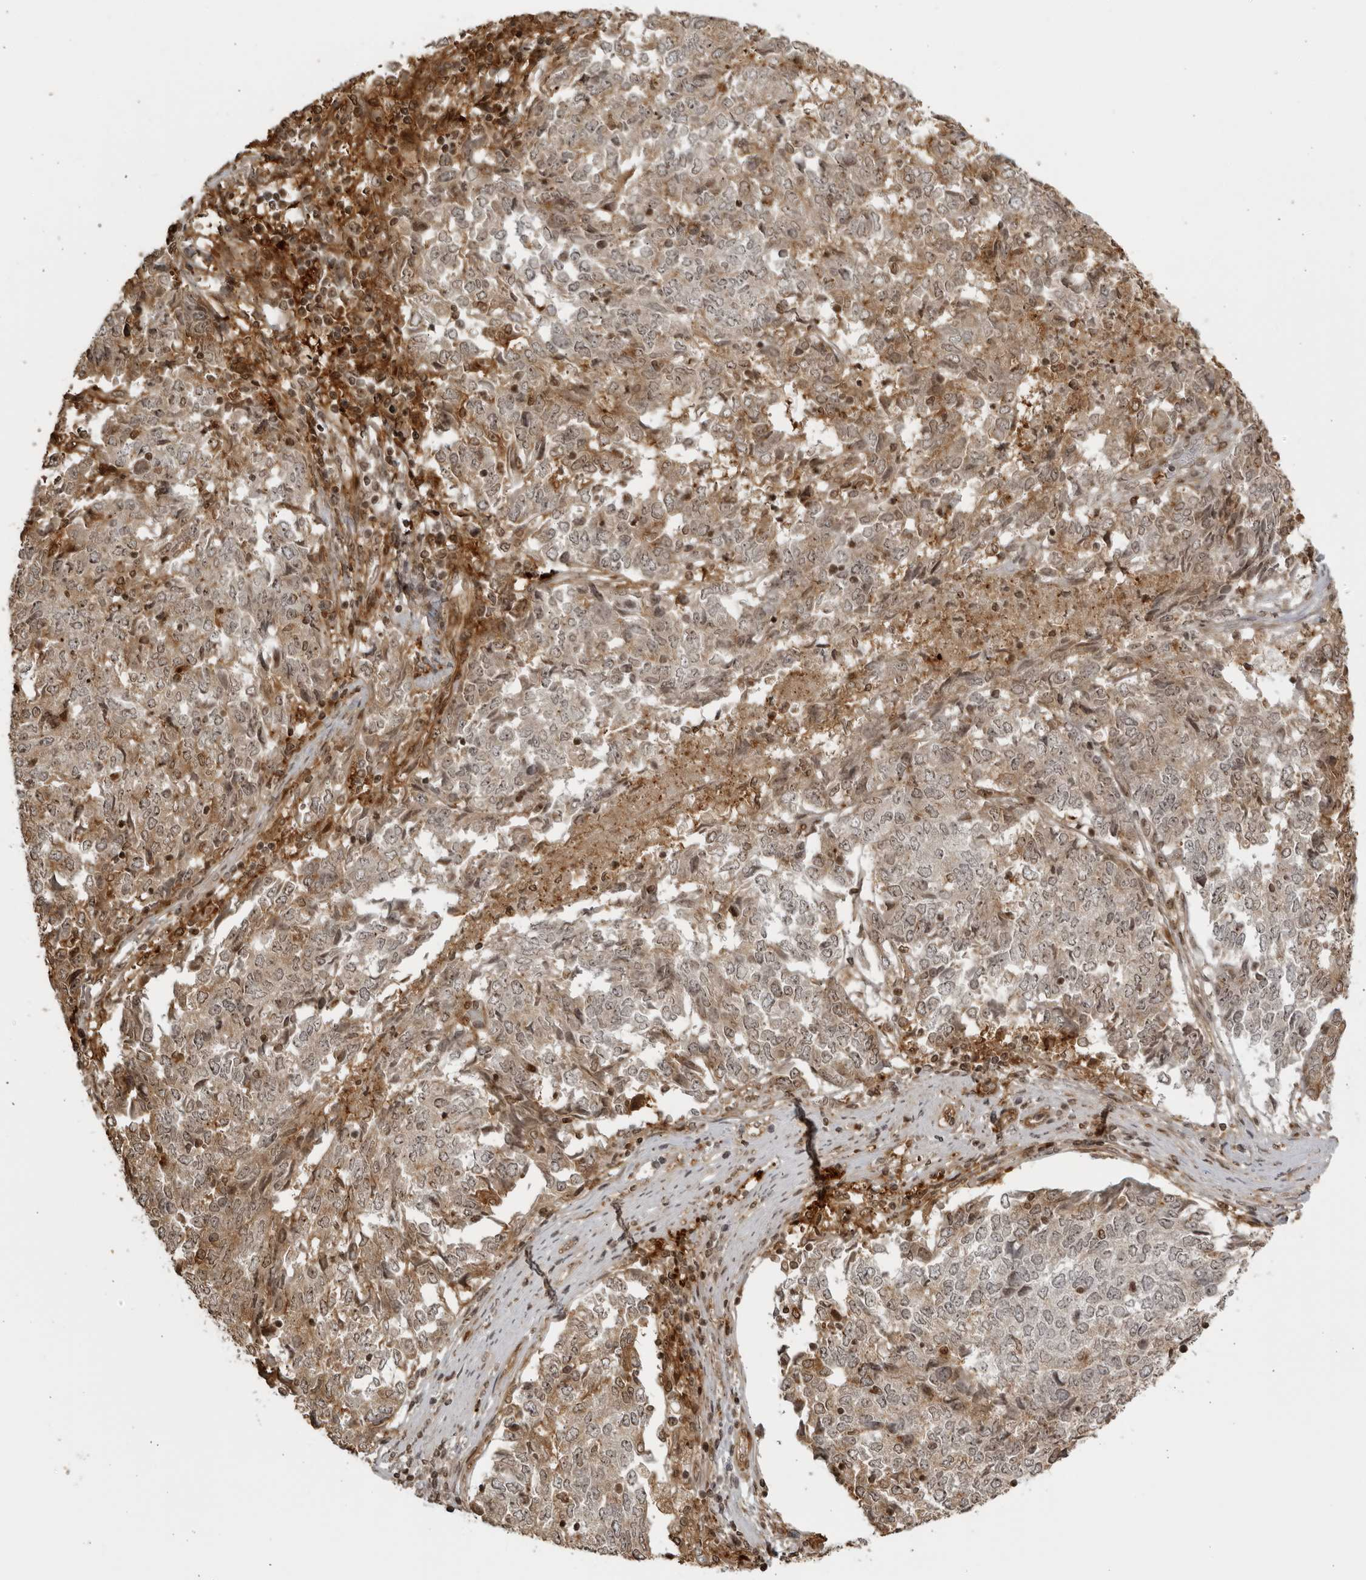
{"staining": {"intensity": "weak", "quantity": "25%-75%", "location": "cytoplasmic/membranous,nuclear"}, "tissue": "endometrial cancer", "cell_type": "Tumor cells", "image_type": "cancer", "snomed": [{"axis": "morphology", "description": "Adenocarcinoma, NOS"}, {"axis": "topography", "description": "Endometrium"}], "caption": "Human endometrial adenocarcinoma stained with a protein marker reveals weak staining in tumor cells.", "gene": "TCF21", "patient": {"sex": "female", "age": 80}}